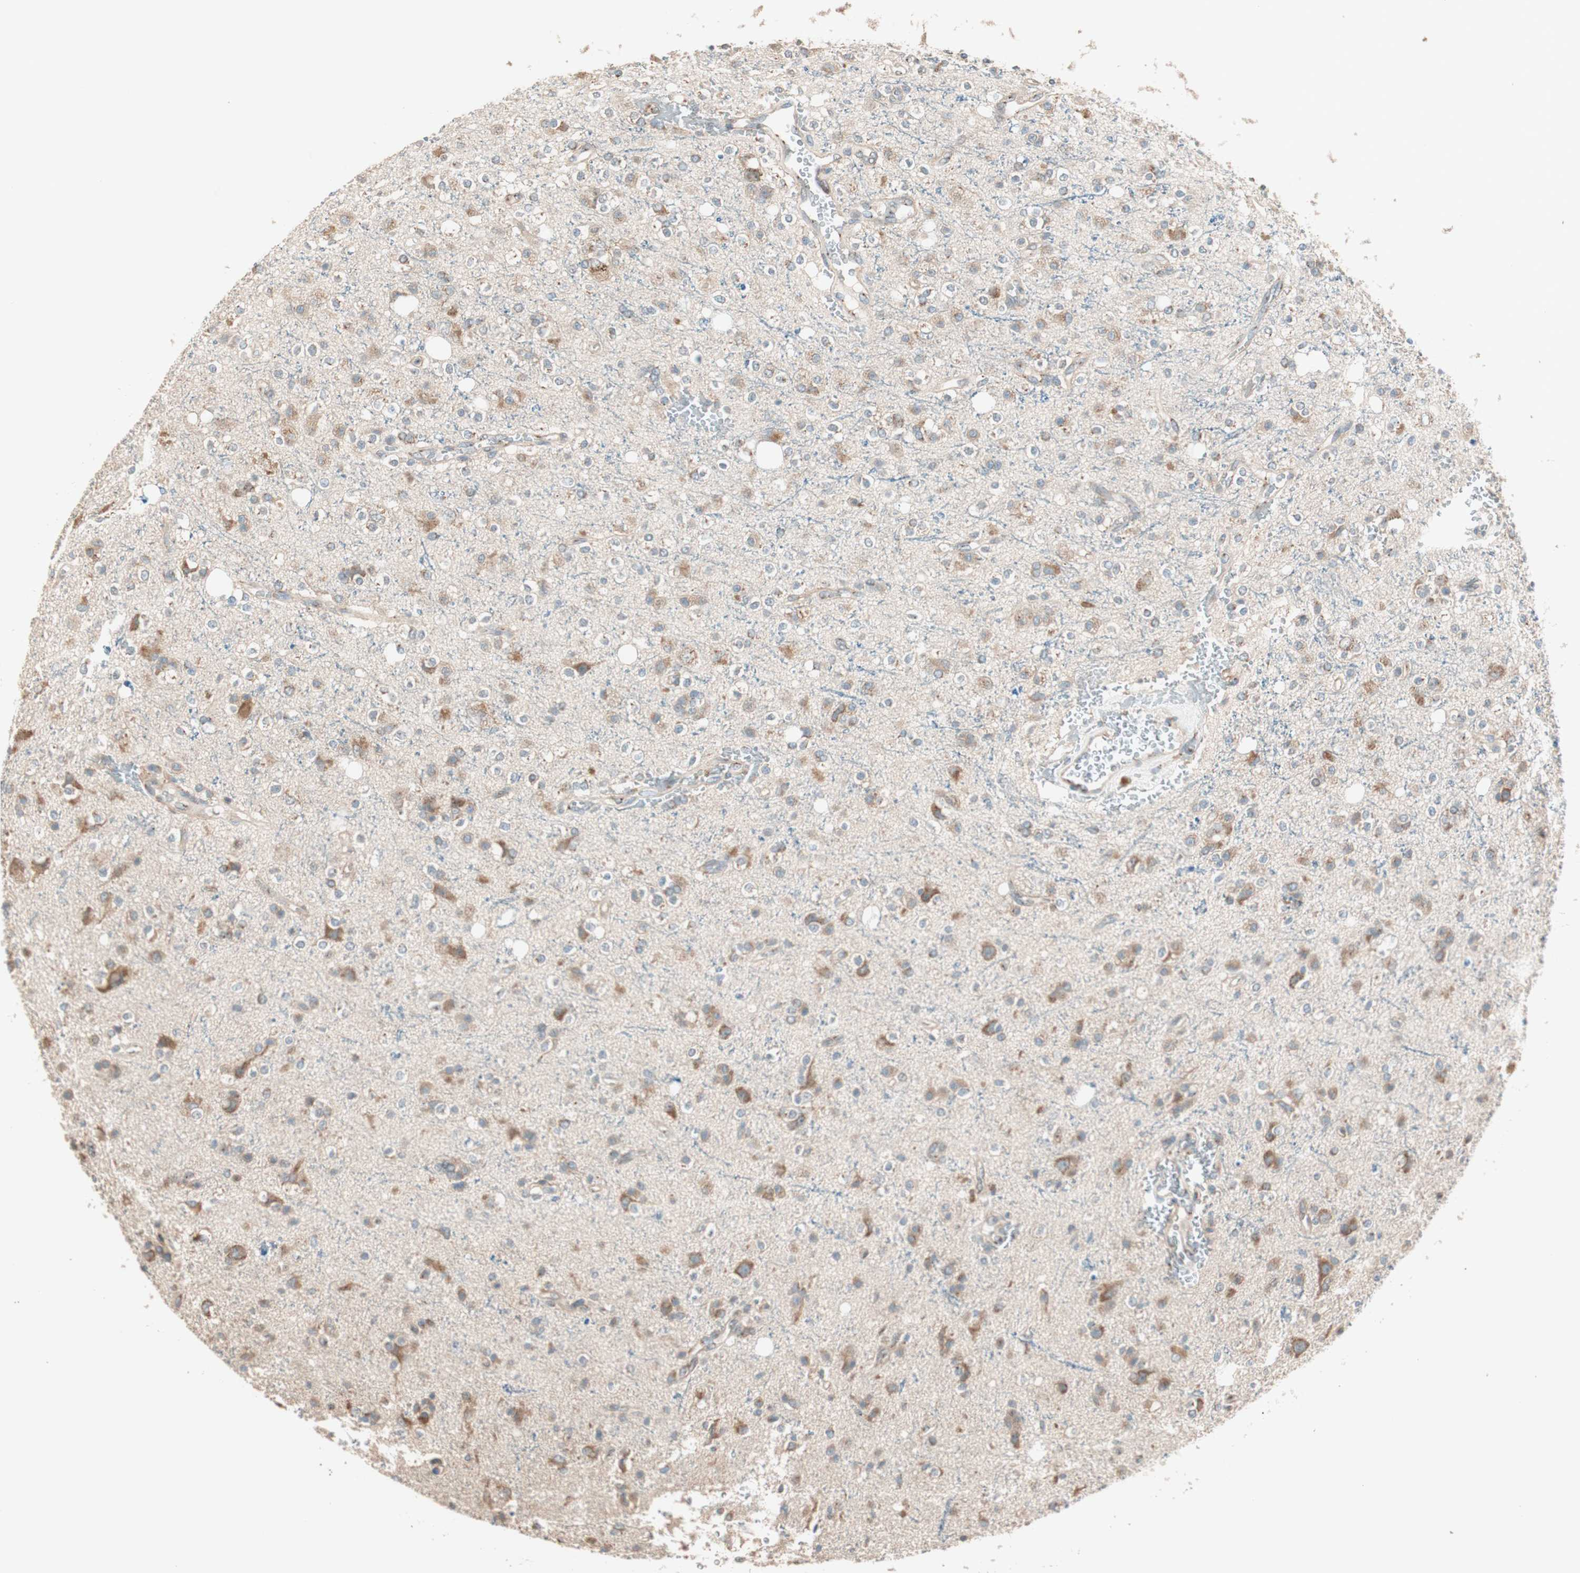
{"staining": {"intensity": "moderate", "quantity": ">75%", "location": "cytoplasmic/membranous"}, "tissue": "glioma", "cell_type": "Tumor cells", "image_type": "cancer", "snomed": [{"axis": "morphology", "description": "Glioma, malignant, High grade"}, {"axis": "topography", "description": "Brain"}], "caption": "Moderate cytoplasmic/membranous expression for a protein is present in approximately >75% of tumor cells of glioma using immunohistochemistry.", "gene": "SEC16A", "patient": {"sex": "male", "age": 47}}